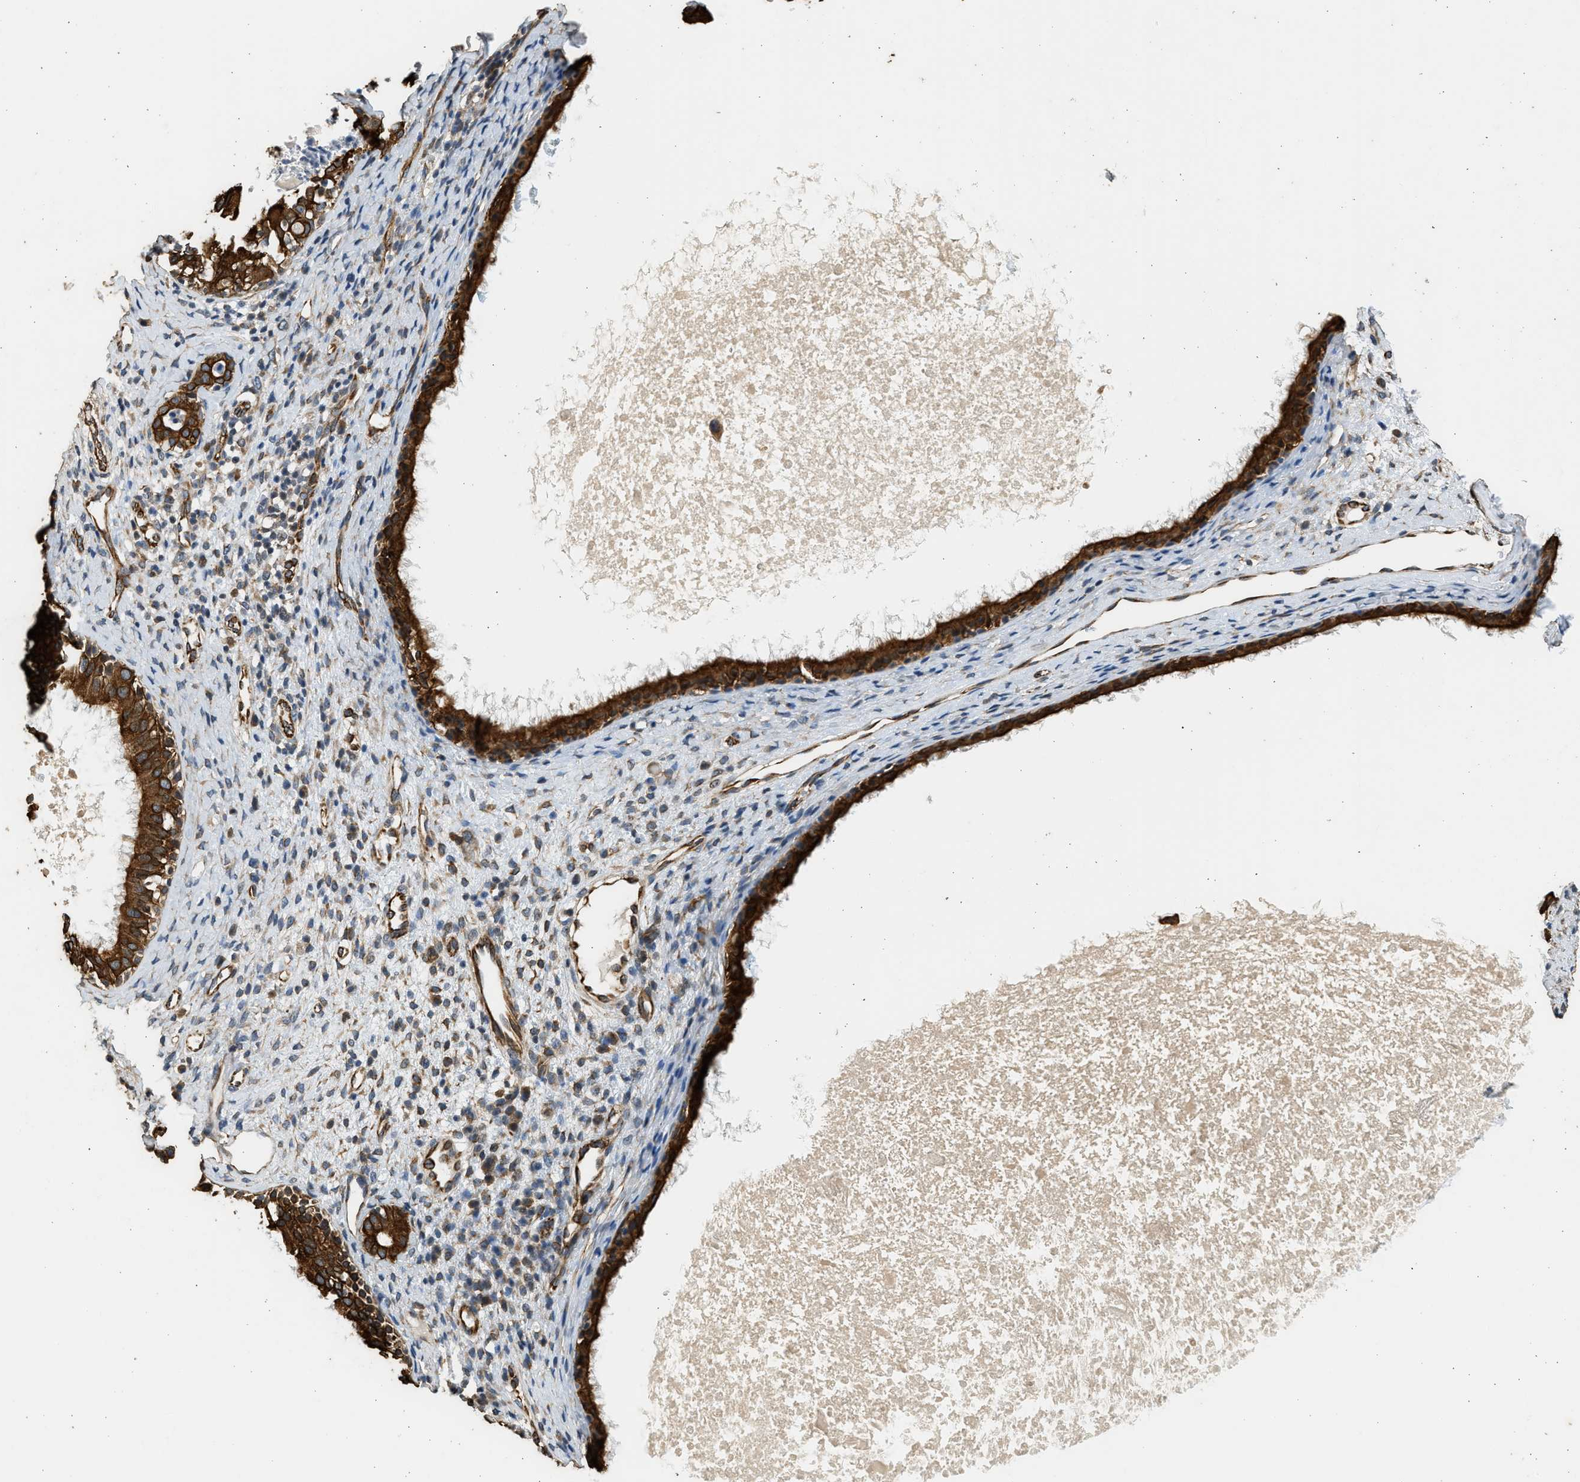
{"staining": {"intensity": "strong", "quantity": ">75%", "location": "cytoplasmic/membranous"}, "tissue": "nasopharynx", "cell_type": "Respiratory epithelial cells", "image_type": "normal", "snomed": [{"axis": "morphology", "description": "Normal tissue, NOS"}, {"axis": "topography", "description": "Nasopharynx"}], "caption": "Brown immunohistochemical staining in benign nasopharynx exhibits strong cytoplasmic/membranous positivity in about >75% of respiratory epithelial cells. (brown staining indicates protein expression, while blue staining denotes nuclei).", "gene": "PCLO", "patient": {"sex": "male", "age": 22}}